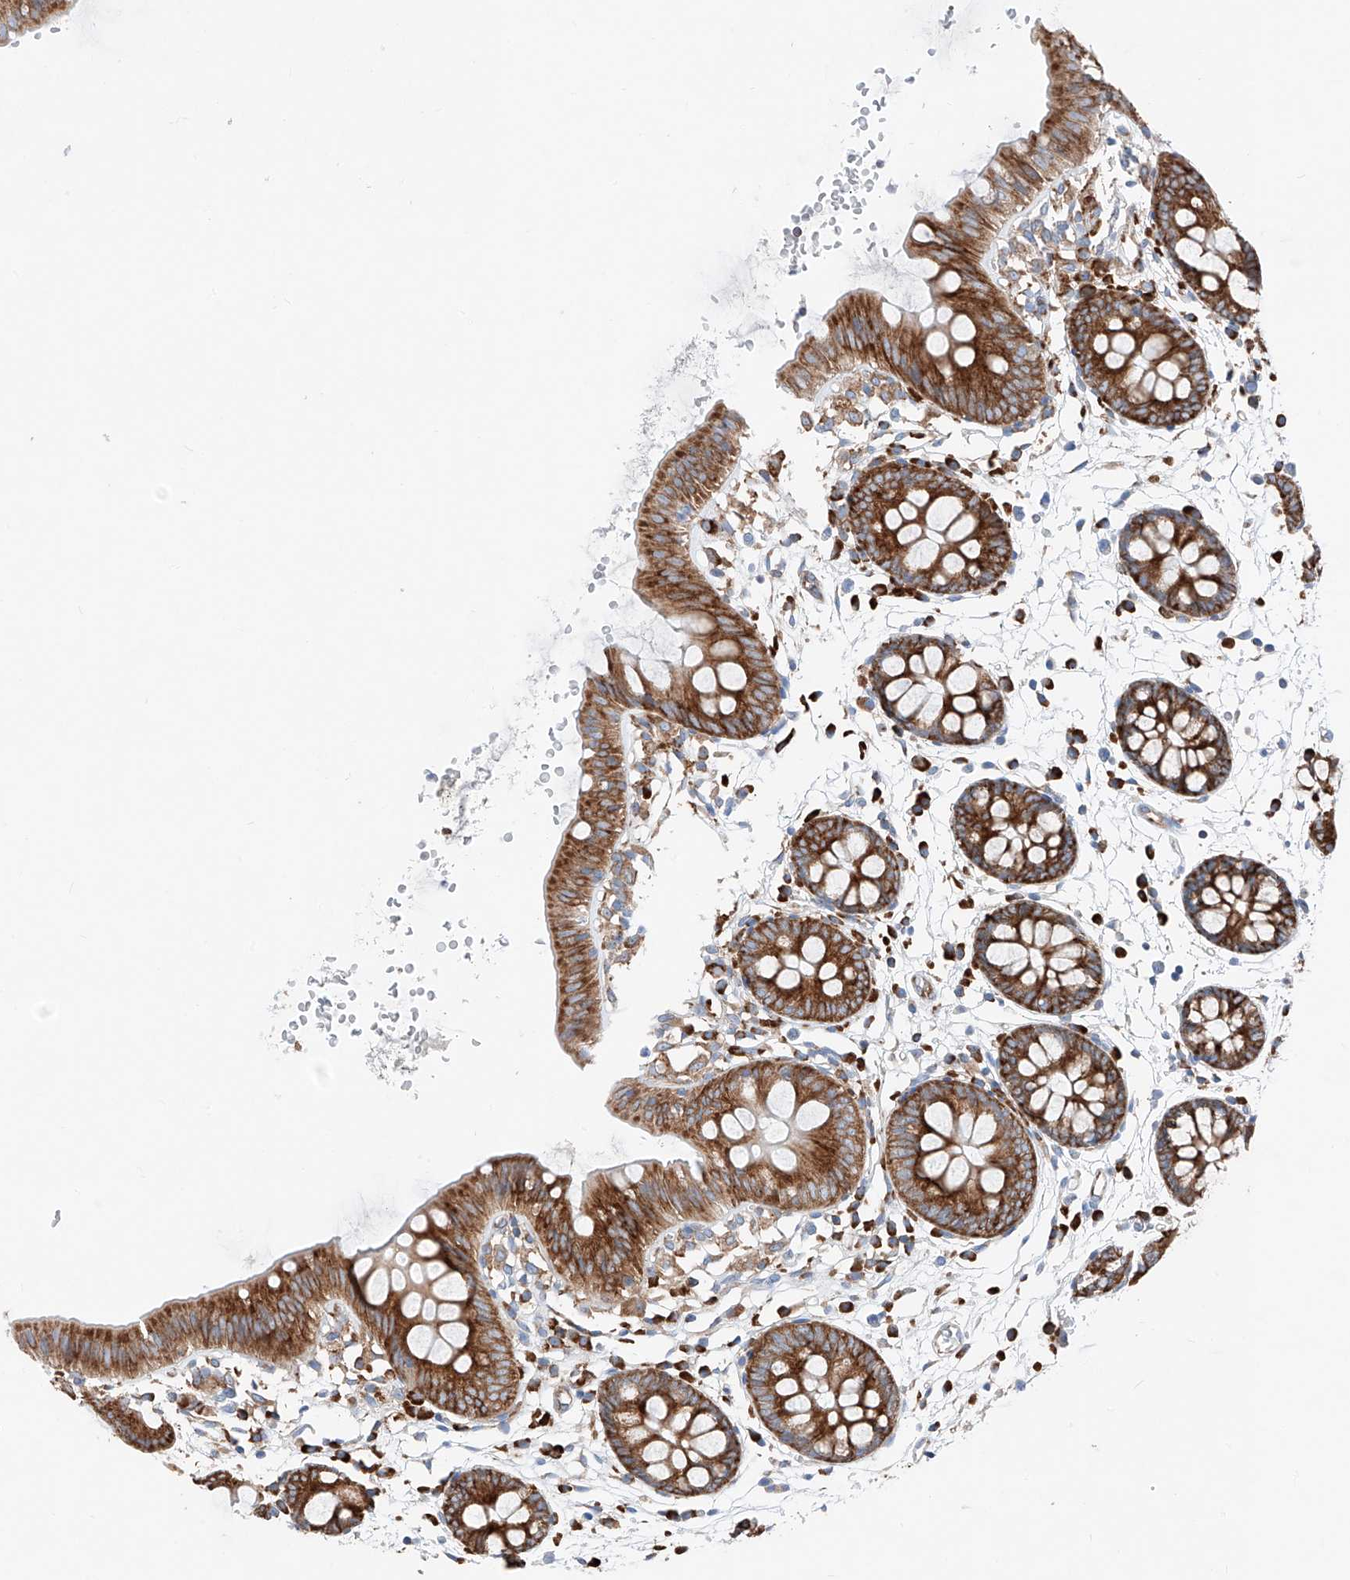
{"staining": {"intensity": "moderate", "quantity": "<25%", "location": "cytoplasmic/membranous"}, "tissue": "colon", "cell_type": "Endothelial cells", "image_type": "normal", "snomed": [{"axis": "morphology", "description": "Normal tissue, NOS"}, {"axis": "topography", "description": "Colon"}], "caption": "This is a histology image of immunohistochemistry (IHC) staining of unremarkable colon, which shows moderate staining in the cytoplasmic/membranous of endothelial cells.", "gene": "CRELD1", "patient": {"sex": "male", "age": 56}}